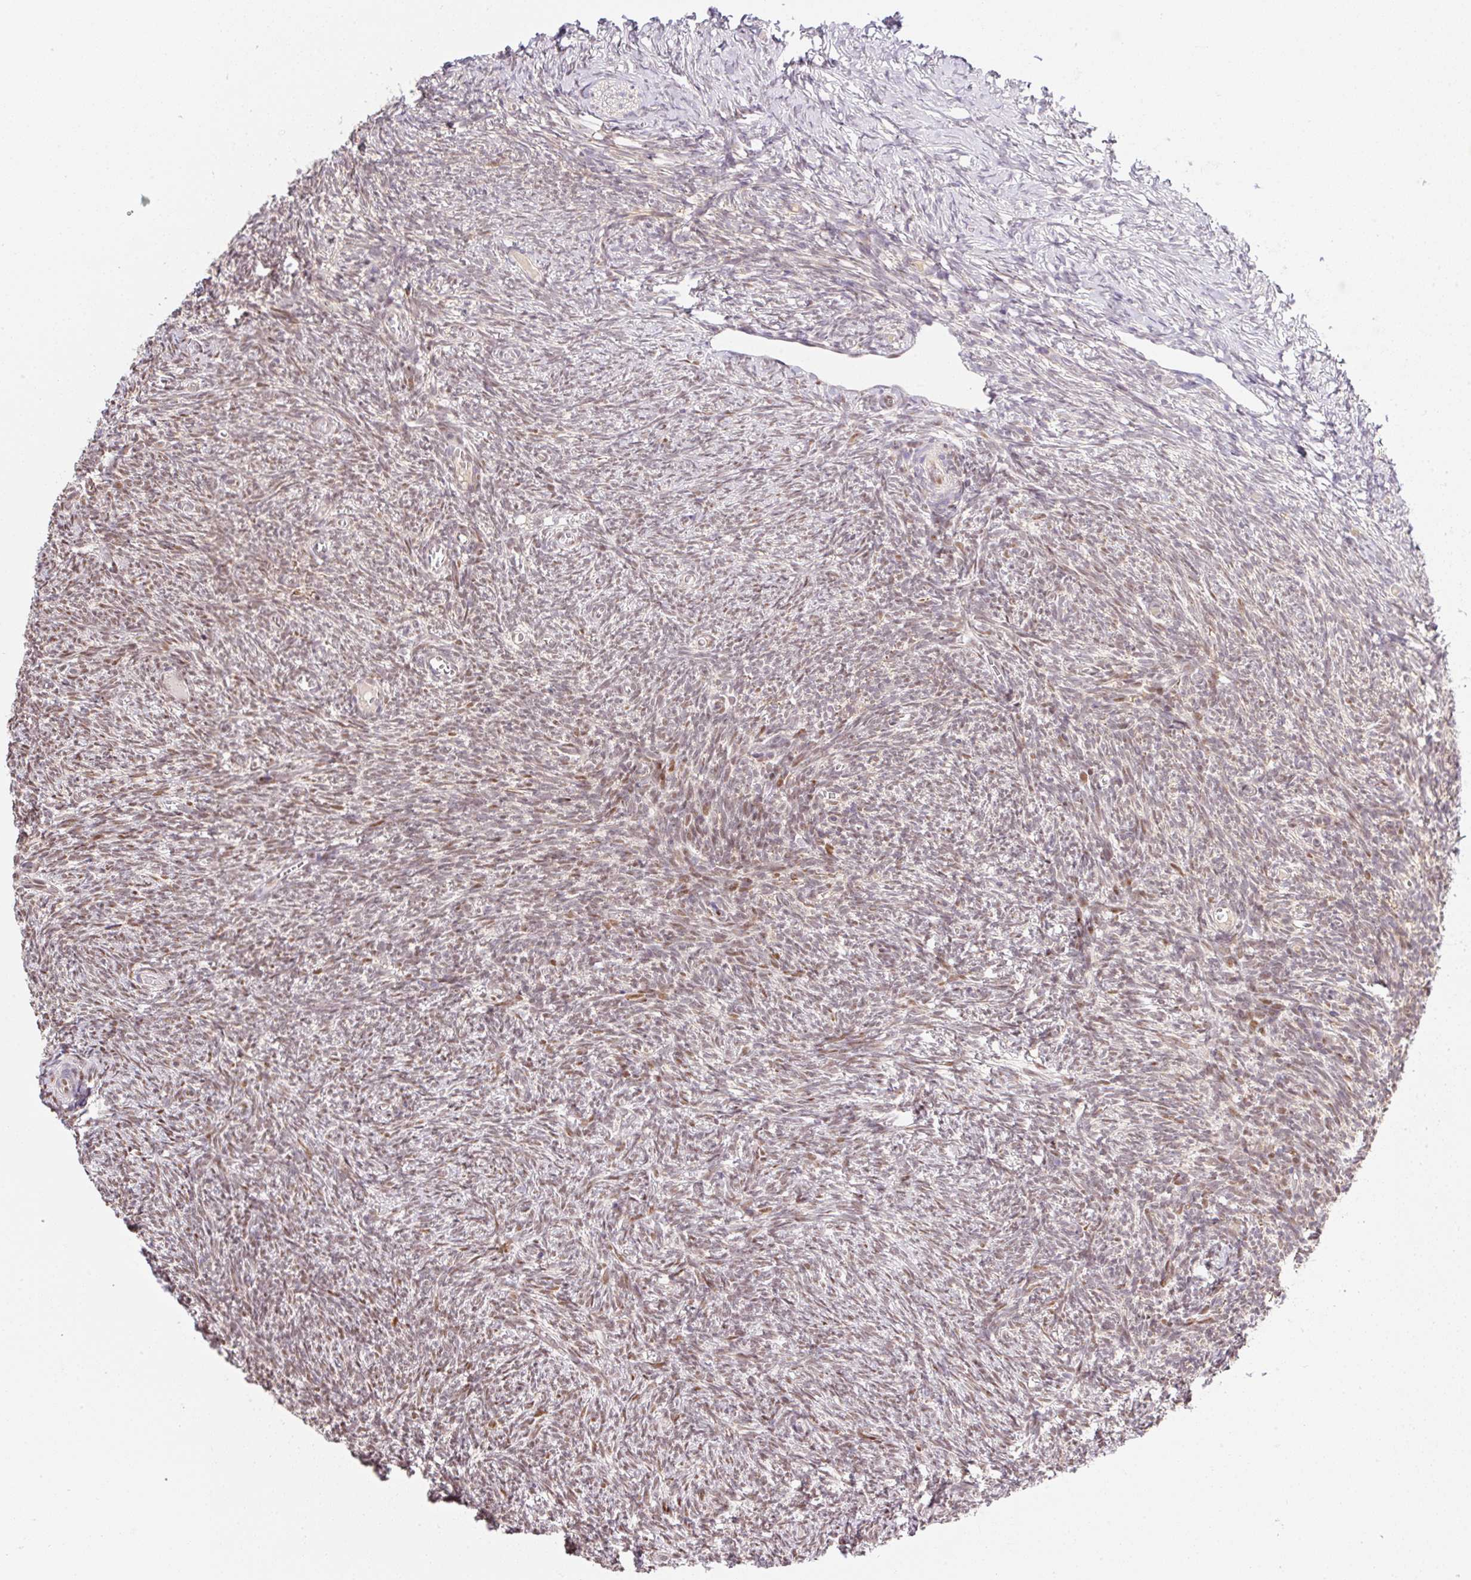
{"staining": {"intensity": "moderate", "quantity": ">75%", "location": "nuclear"}, "tissue": "ovary", "cell_type": "Ovarian stroma cells", "image_type": "normal", "snomed": [{"axis": "morphology", "description": "Normal tissue, NOS"}, {"axis": "topography", "description": "Ovary"}], "caption": "IHC of unremarkable human ovary demonstrates medium levels of moderate nuclear staining in about >75% of ovarian stroma cells. (DAB = brown stain, brightfield microscopy at high magnification).", "gene": "GPR139", "patient": {"sex": "female", "age": 39}}